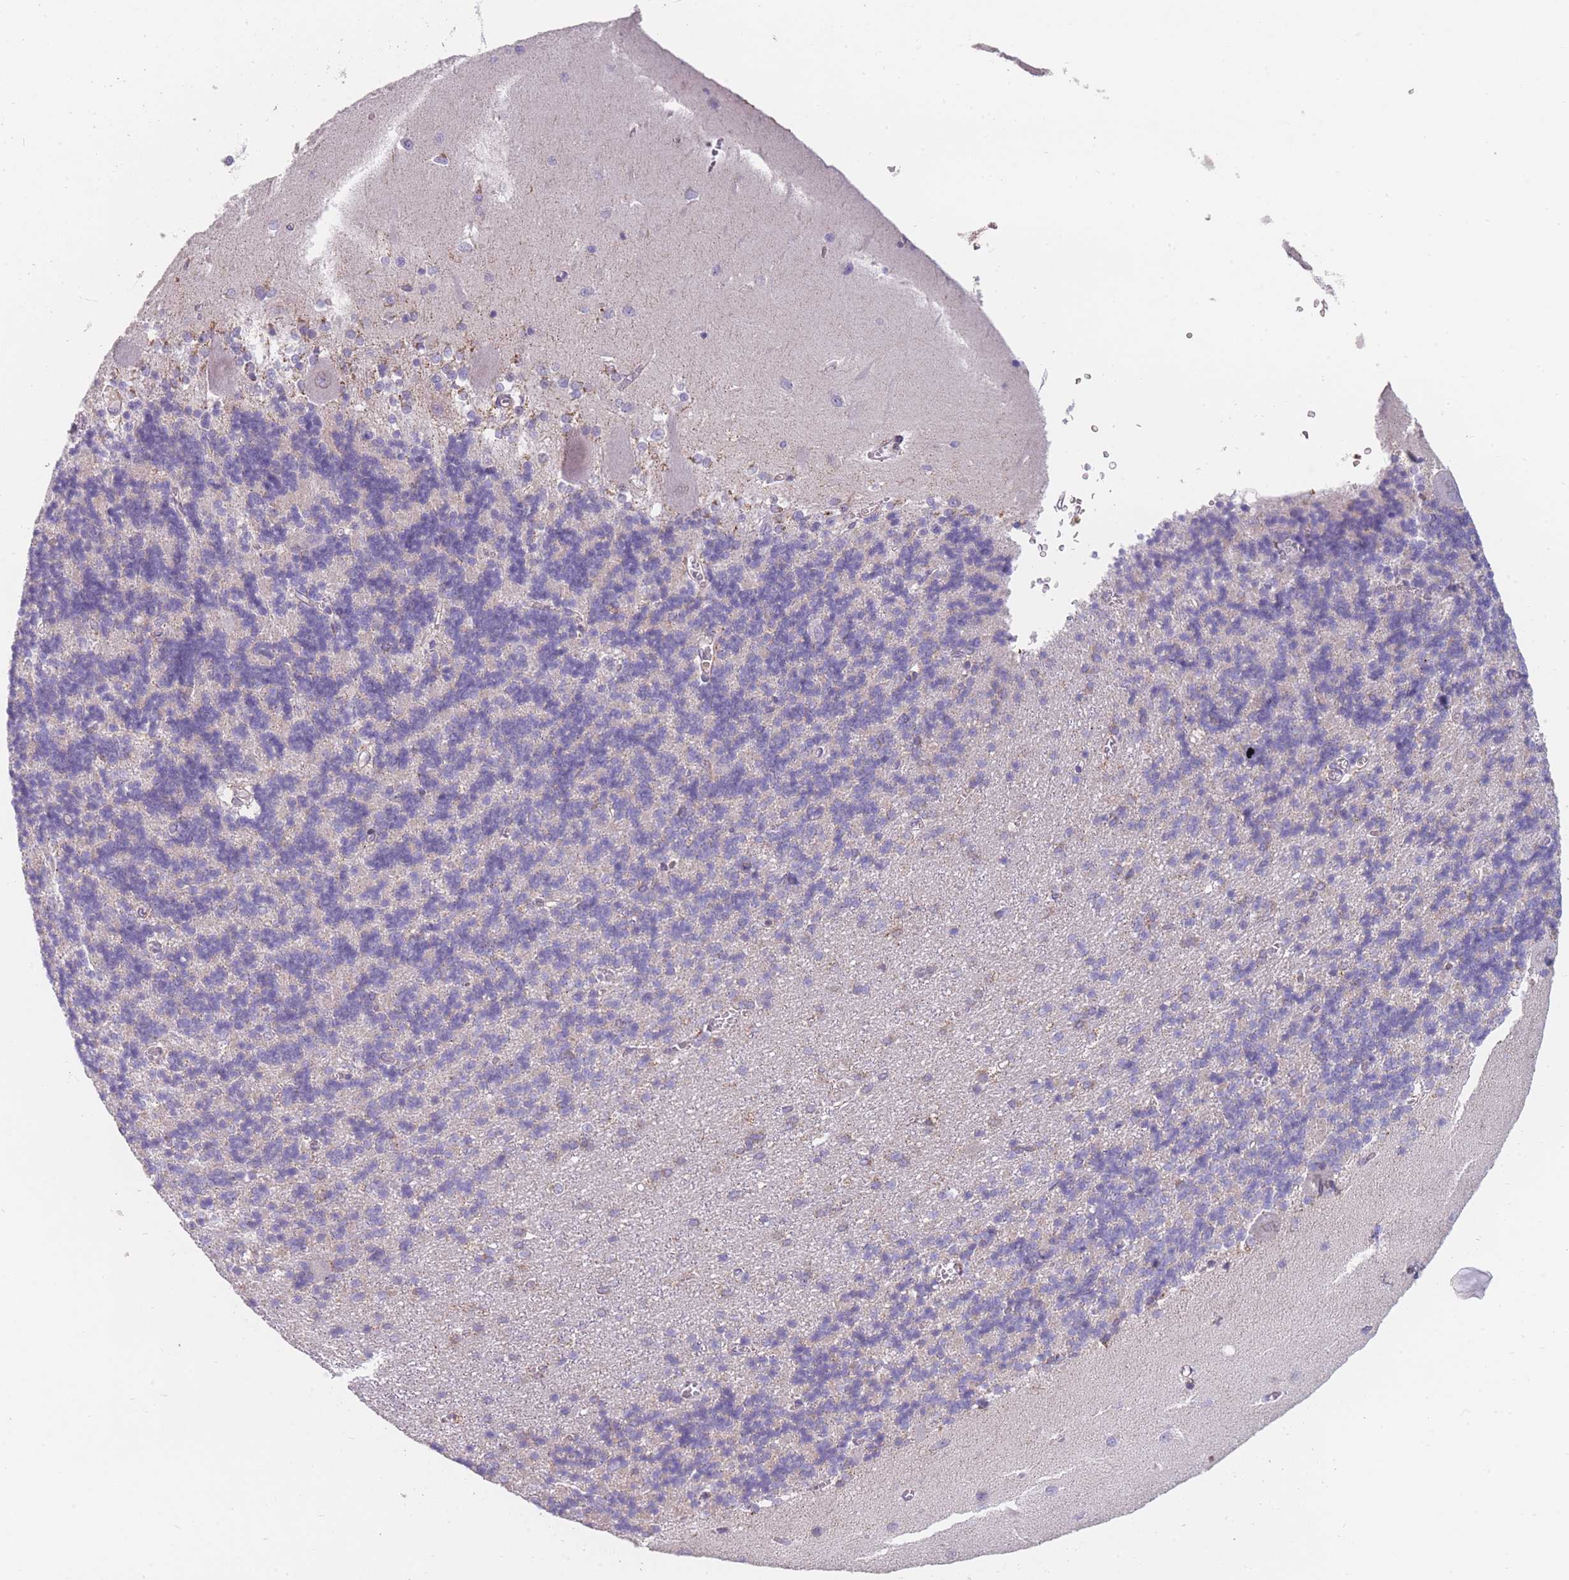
{"staining": {"intensity": "negative", "quantity": "none", "location": "none"}, "tissue": "cerebellum", "cell_type": "Cells in granular layer", "image_type": "normal", "snomed": [{"axis": "morphology", "description": "Normal tissue, NOS"}, {"axis": "topography", "description": "Cerebellum"}], "caption": "Protein analysis of unremarkable cerebellum reveals no significant staining in cells in granular layer. (DAB (3,3'-diaminobenzidine) immunohistochemistry with hematoxylin counter stain).", "gene": "SMPD4", "patient": {"sex": "male", "age": 37}}